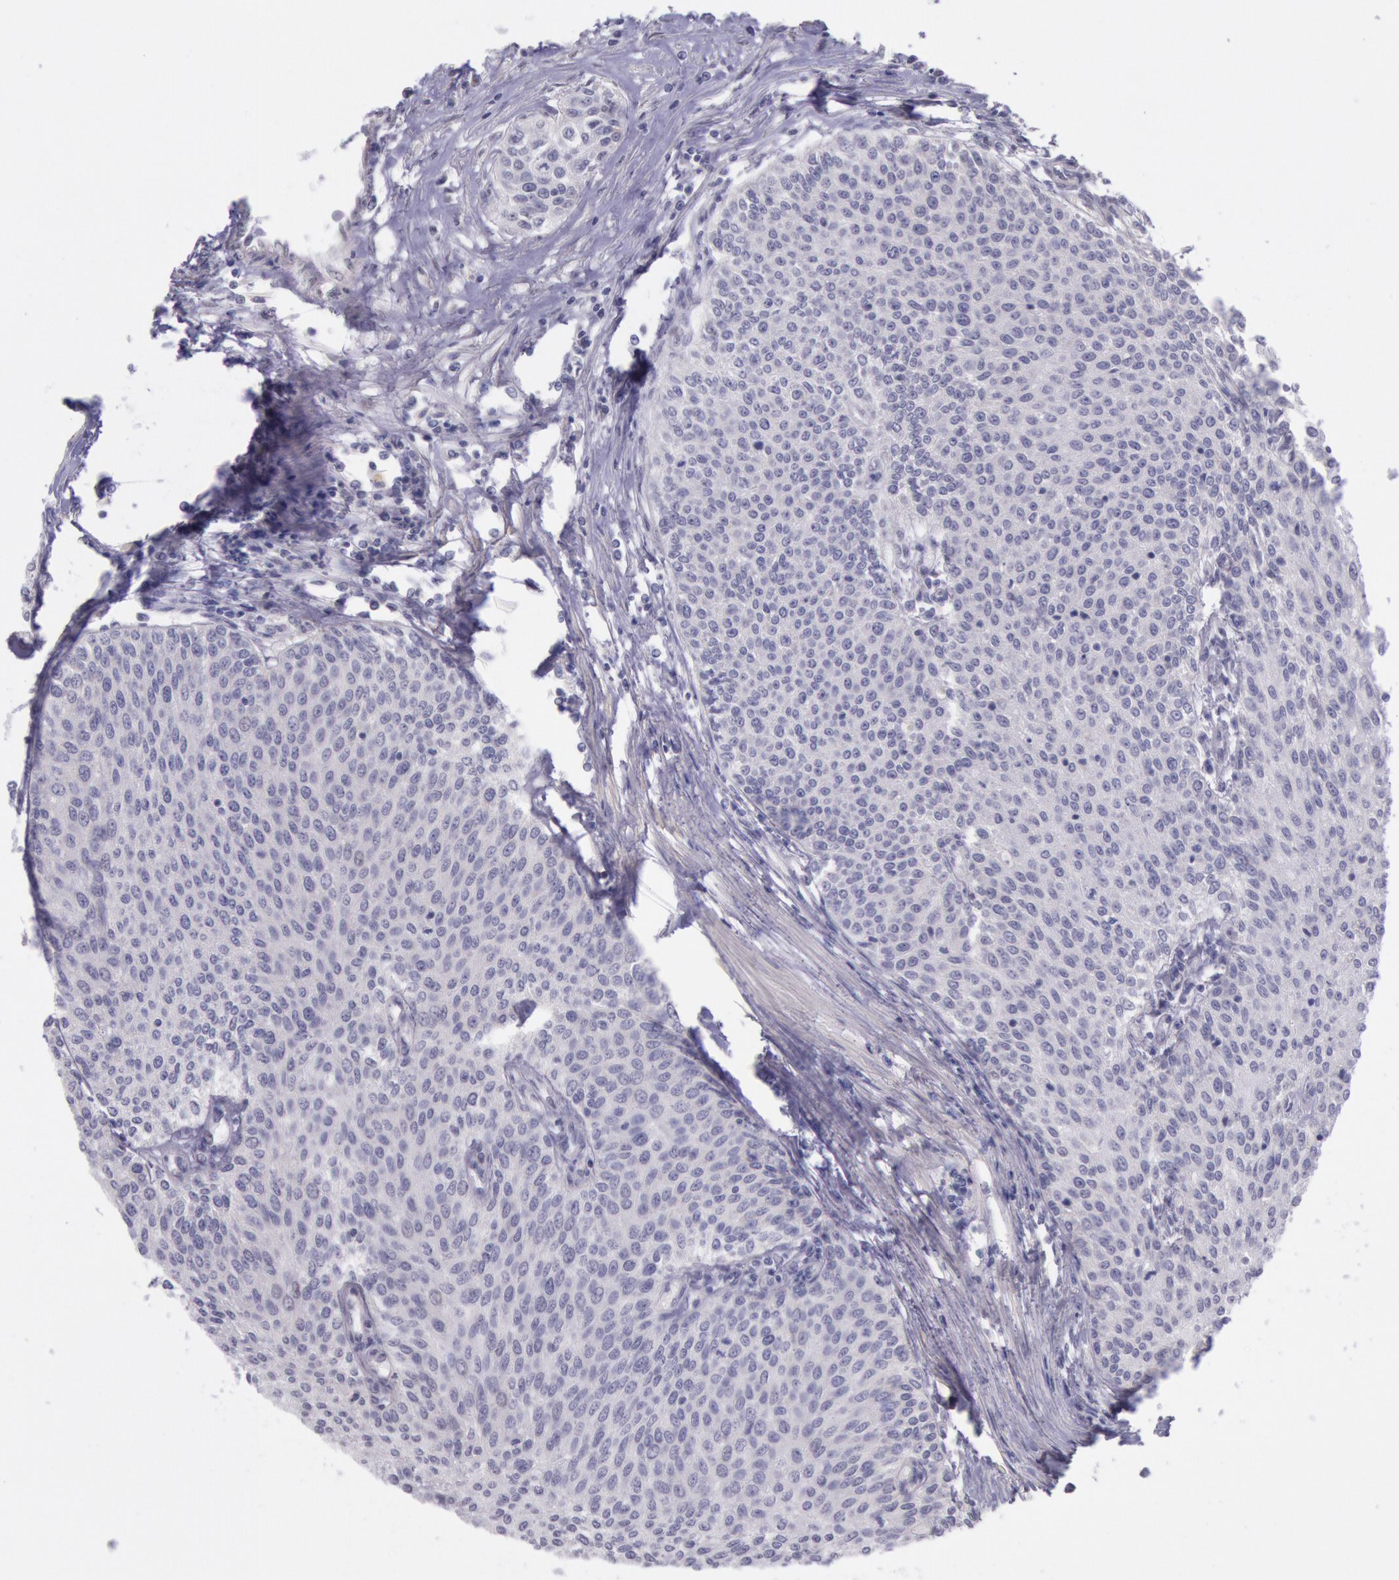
{"staining": {"intensity": "weak", "quantity": ">75%", "location": "nuclear"}, "tissue": "urothelial cancer", "cell_type": "Tumor cells", "image_type": "cancer", "snomed": [{"axis": "morphology", "description": "Urothelial carcinoma, Low grade"}, {"axis": "topography", "description": "Urinary bladder"}], "caption": "Immunohistochemical staining of urothelial carcinoma (low-grade) demonstrates low levels of weak nuclear protein staining in about >75% of tumor cells. (DAB IHC, brown staining for protein, blue staining for nuclei).", "gene": "FRMD6", "patient": {"sex": "female", "age": 73}}